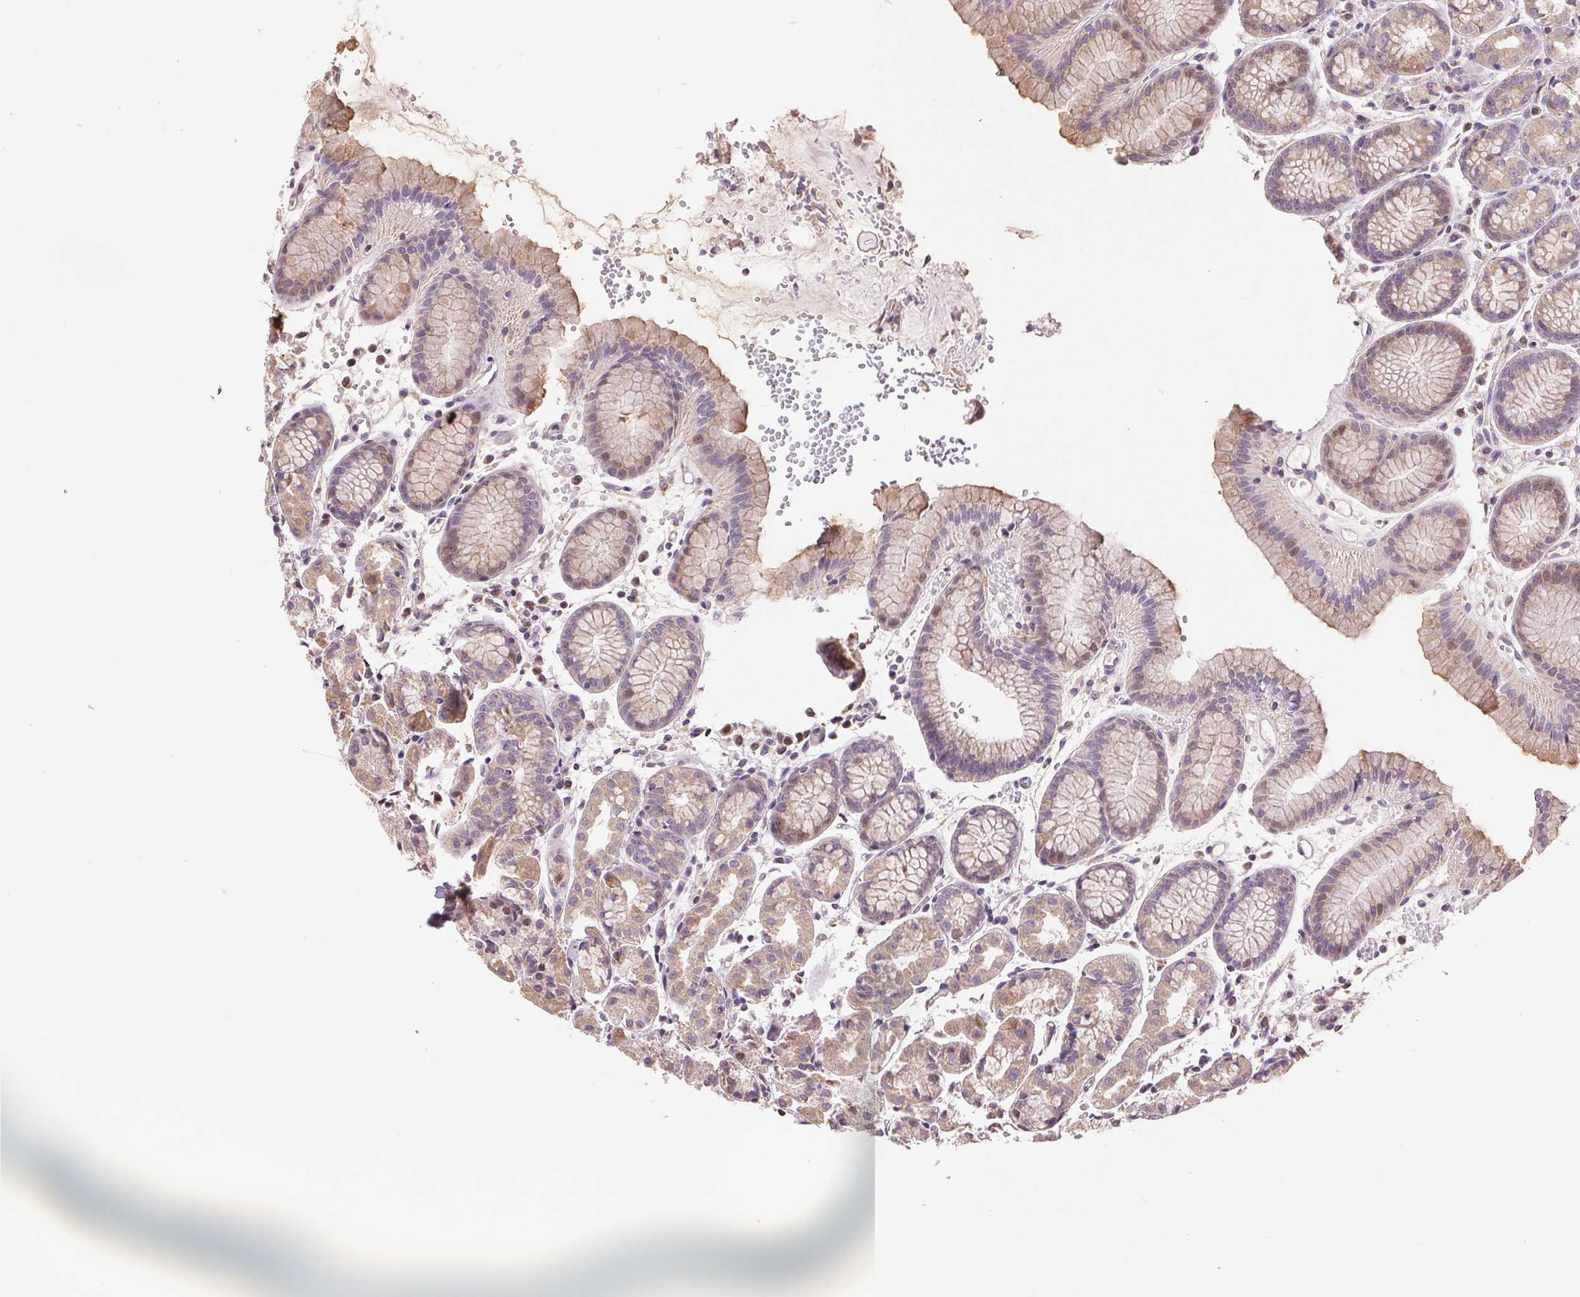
{"staining": {"intensity": "weak", "quantity": ">75%", "location": "cytoplasmic/membranous"}, "tissue": "stomach", "cell_type": "Glandular cells", "image_type": "normal", "snomed": [{"axis": "morphology", "description": "Normal tissue, NOS"}, {"axis": "topography", "description": "Stomach, upper"}], "caption": "DAB (3,3'-diaminobenzidine) immunohistochemical staining of benign human stomach reveals weak cytoplasmic/membranous protein staining in approximately >75% of glandular cells. The protein is stained brown, and the nuclei are stained in blue (DAB IHC with brightfield microscopy, high magnification).", "gene": "DGUOK", "patient": {"sex": "male", "age": 47}}